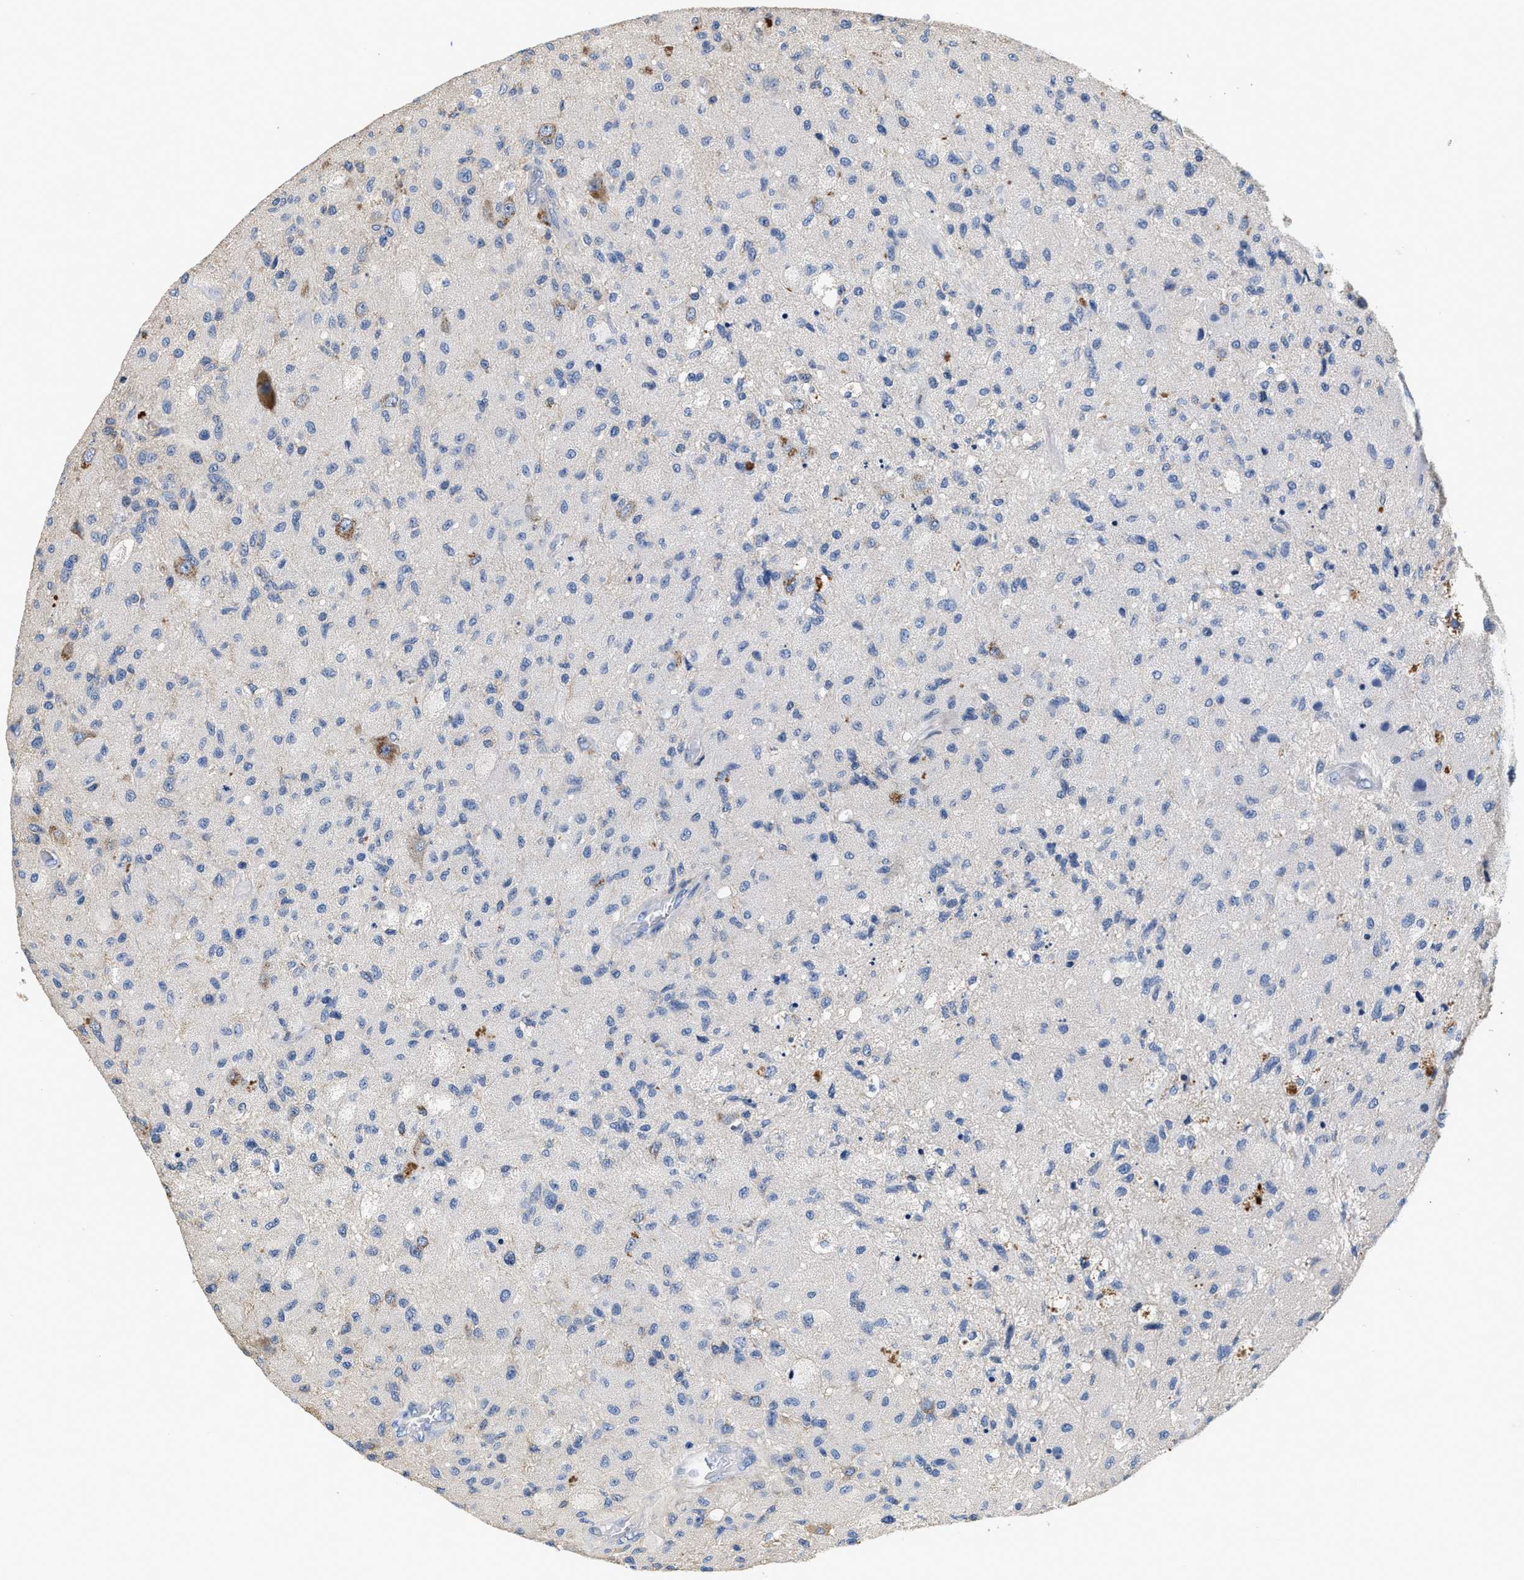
{"staining": {"intensity": "negative", "quantity": "none", "location": "none"}, "tissue": "glioma", "cell_type": "Tumor cells", "image_type": "cancer", "snomed": [{"axis": "morphology", "description": "Normal tissue, NOS"}, {"axis": "morphology", "description": "Glioma, malignant, High grade"}, {"axis": "topography", "description": "Cerebral cortex"}], "caption": "An image of human glioma is negative for staining in tumor cells.", "gene": "PEG10", "patient": {"sex": "male", "age": 77}}